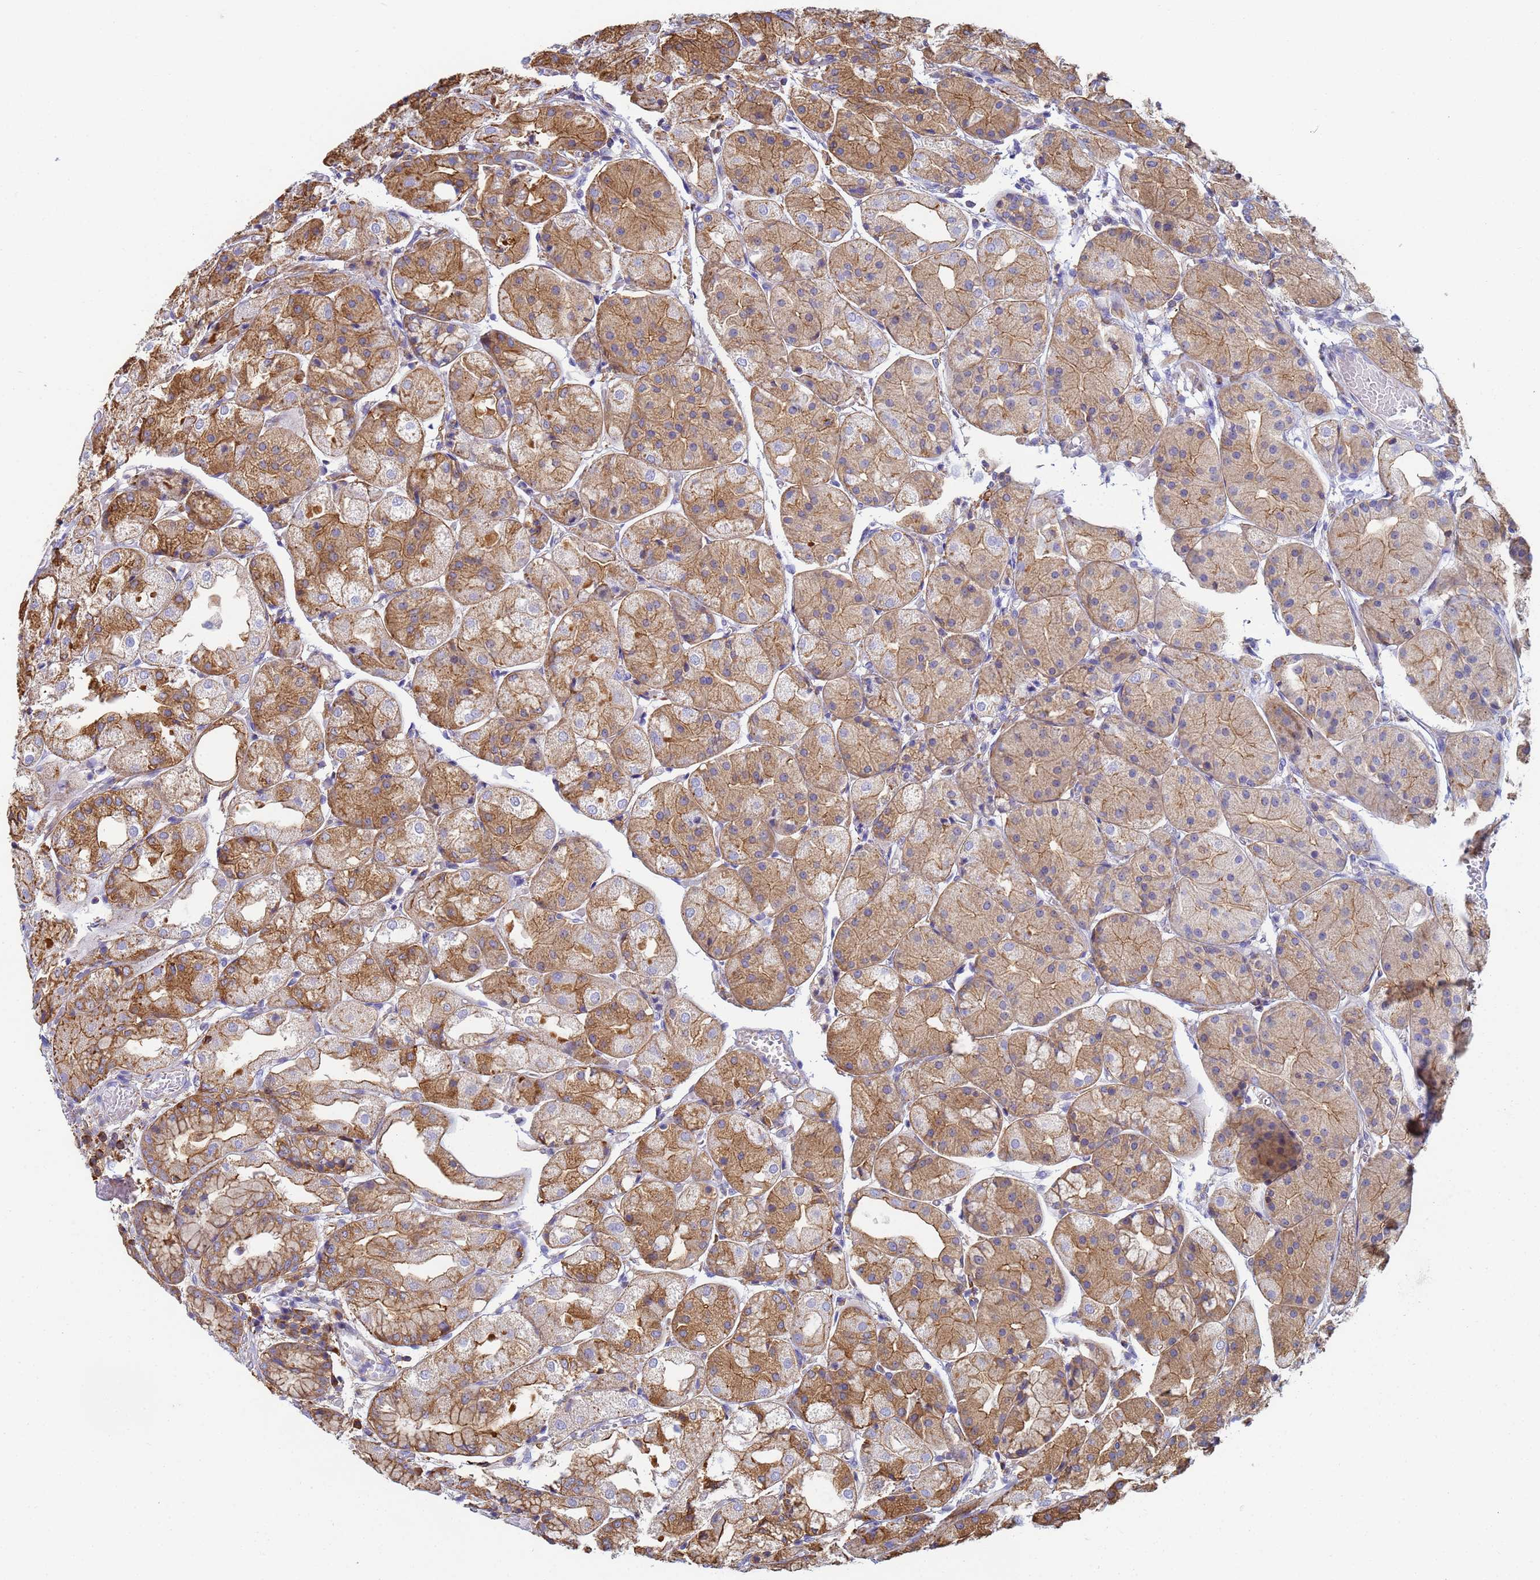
{"staining": {"intensity": "strong", "quantity": ">75%", "location": "cytoplasmic/membranous"}, "tissue": "stomach", "cell_type": "Glandular cells", "image_type": "normal", "snomed": [{"axis": "morphology", "description": "Normal tissue, NOS"}, {"axis": "topography", "description": "Stomach, upper"}], "caption": "Stomach stained with DAB IHC demonstrates high levels of strong cytoplasmic/membranous expression in approximately >75% of glandular cells.", "gene": "ZNG1A", "patient": {"sex": "male", "age": 72}}